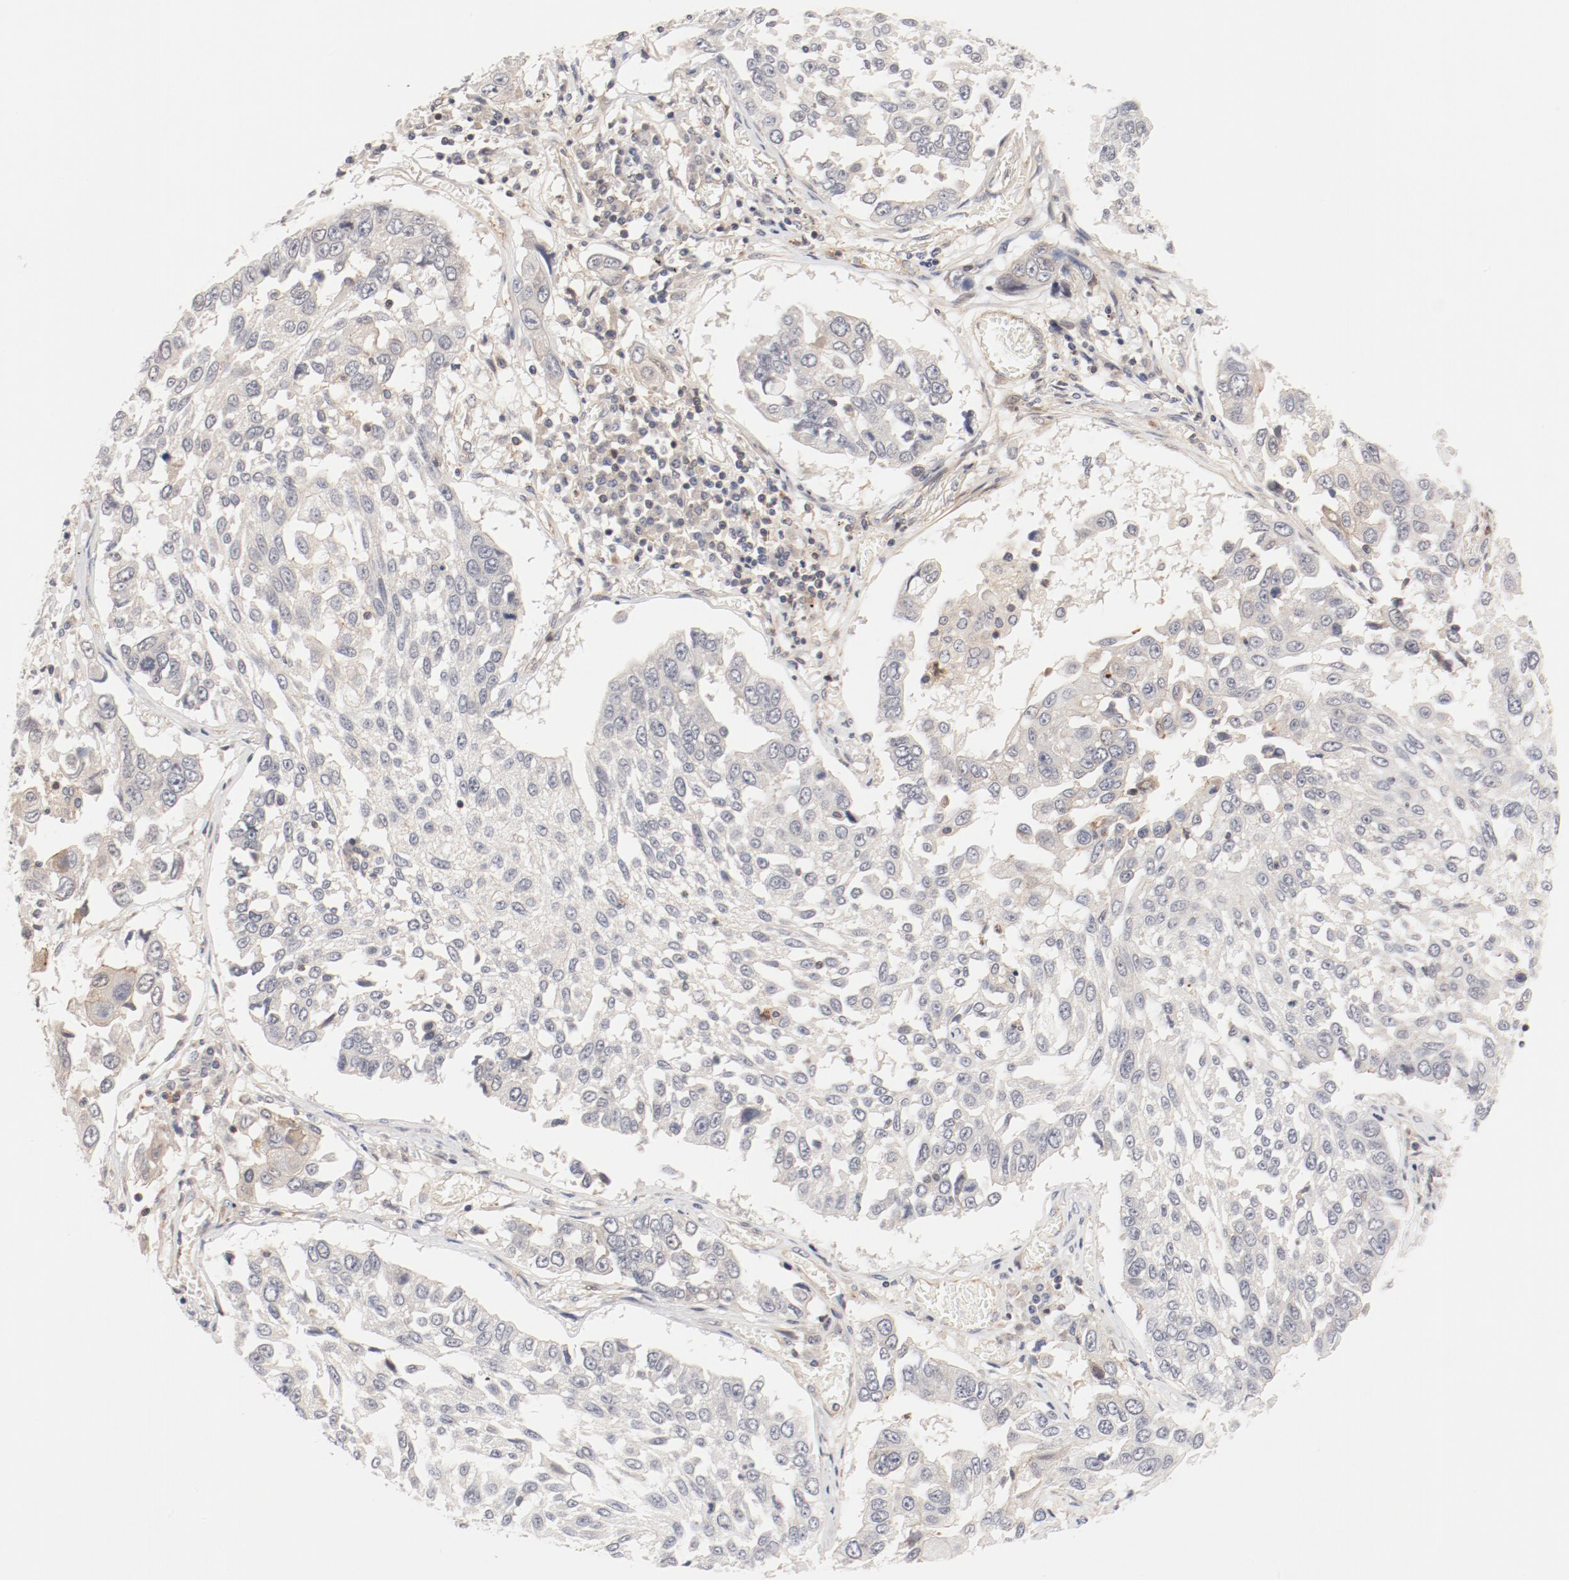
{"staining": {"intensity": "negative", "quantity": "none", "location": "none"}, "tissue": "lung cancer", "cell_type": "Tumor cells", "image_type": "cancer", "snomed": [{"axis": "morphology", "description": "Squamous cell carcinoma, NOS"}, {"axis": "topography", "description": "Lung"}], "caption": "High magnification brightfield microscopy of lung squamous cell carcinoma stained with DAB (brown) and counterstained with hematoxylin (blue): tumor cells show no significant expression. Nuclei are stained in blue.", "gene": "ZNF267", "patient": {"sex": "male", "age": 71}}